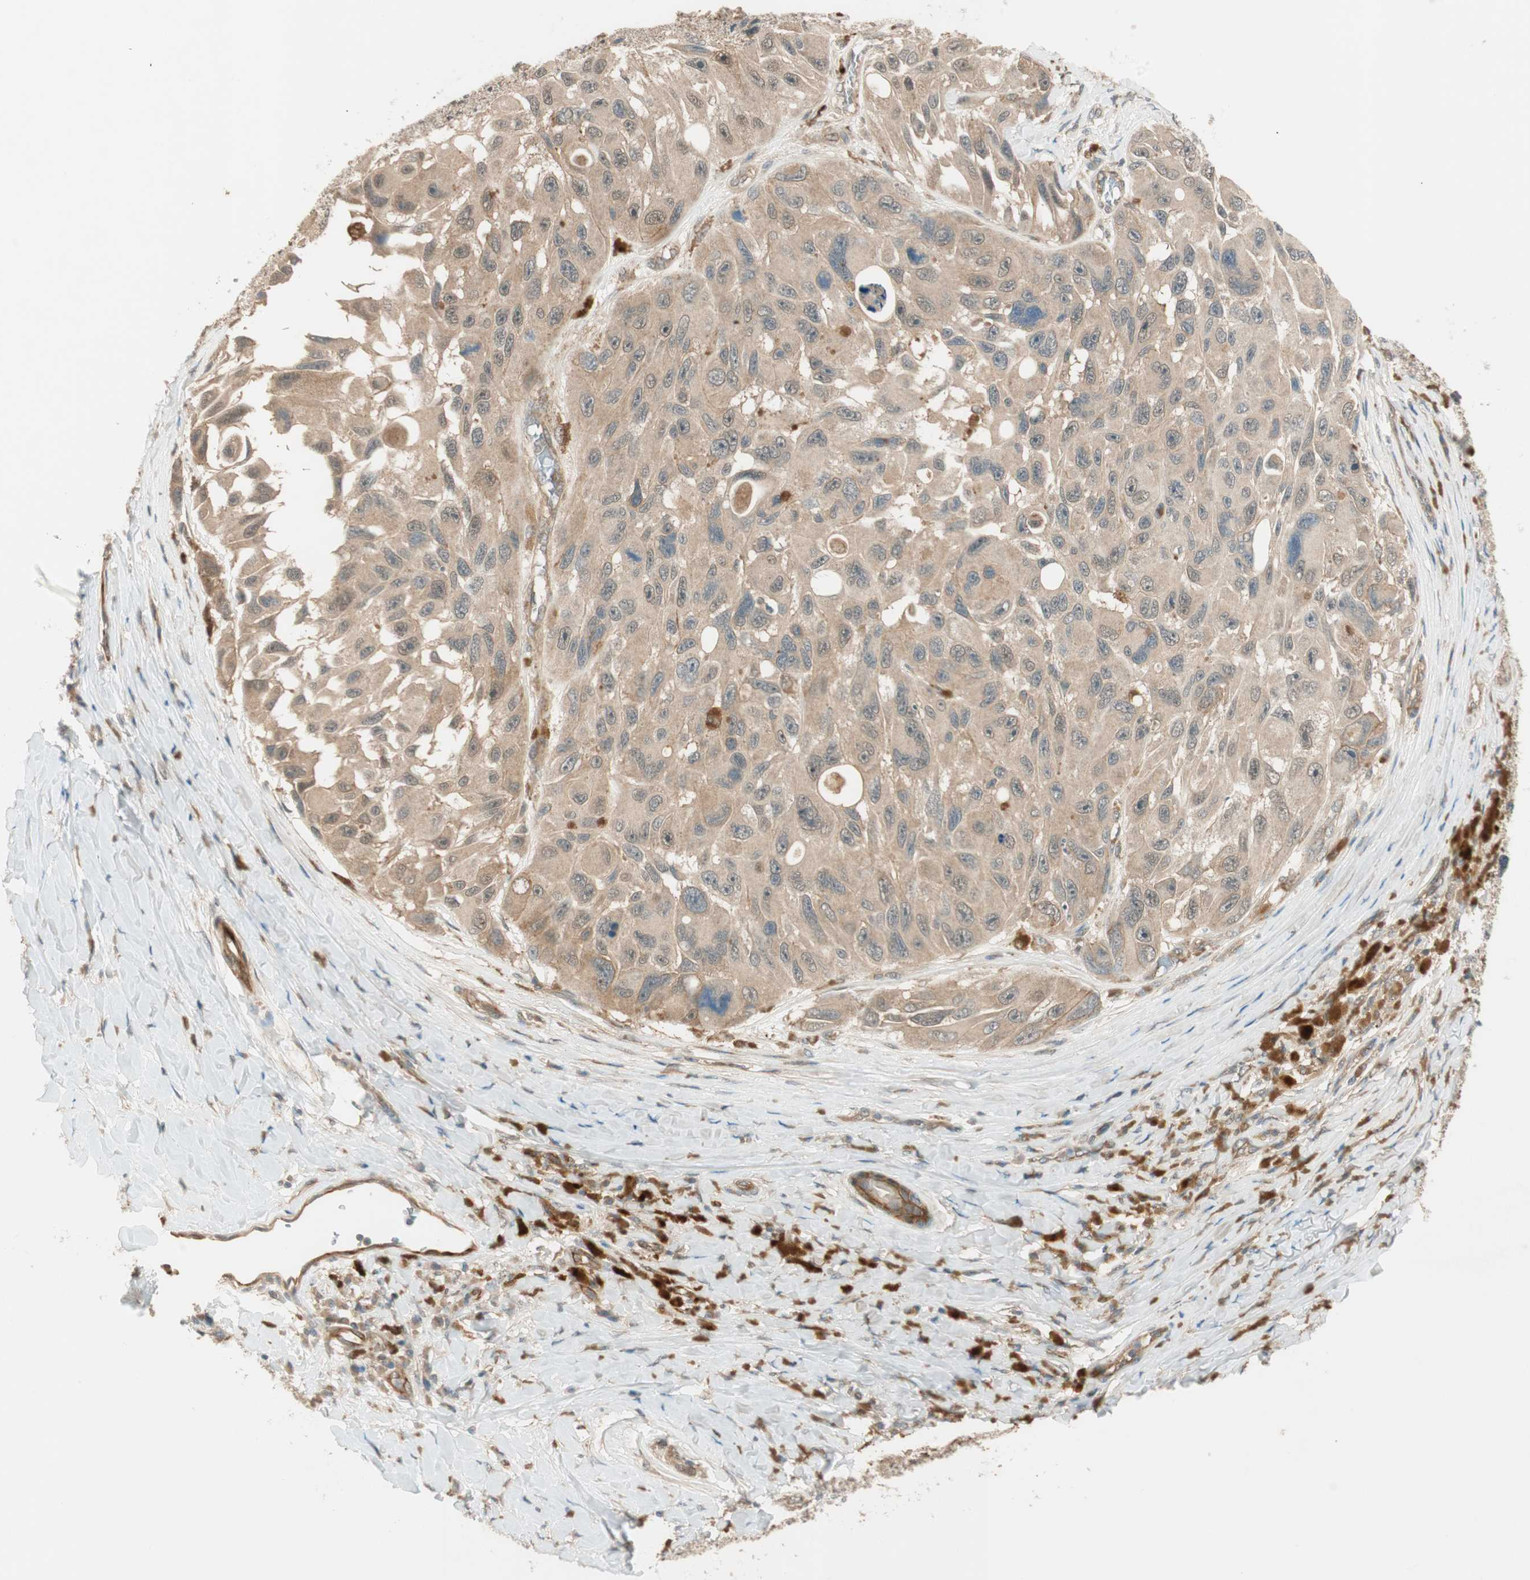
{"staining": {"intensity": "moderate", "quantity": ">75%", "location": "cytoplasmic/membranous,nuclear"}, "tissue": "melanoma", "cell_type": "Tumor cells", "image_type": "cancer", "snomed": [{"axis": "morphology", "description": "Malignant melanoma, NOS"}, {"axis": "topography", "description": "Skin"}], "caption": "Tumor cells reveal medium levels of moderate cytoplasmic/membranous and nuclear expression in about >75% of cells in human melanoma.", "gene": "PSMD8", "patient": {"sex": "female", "age": 73}}